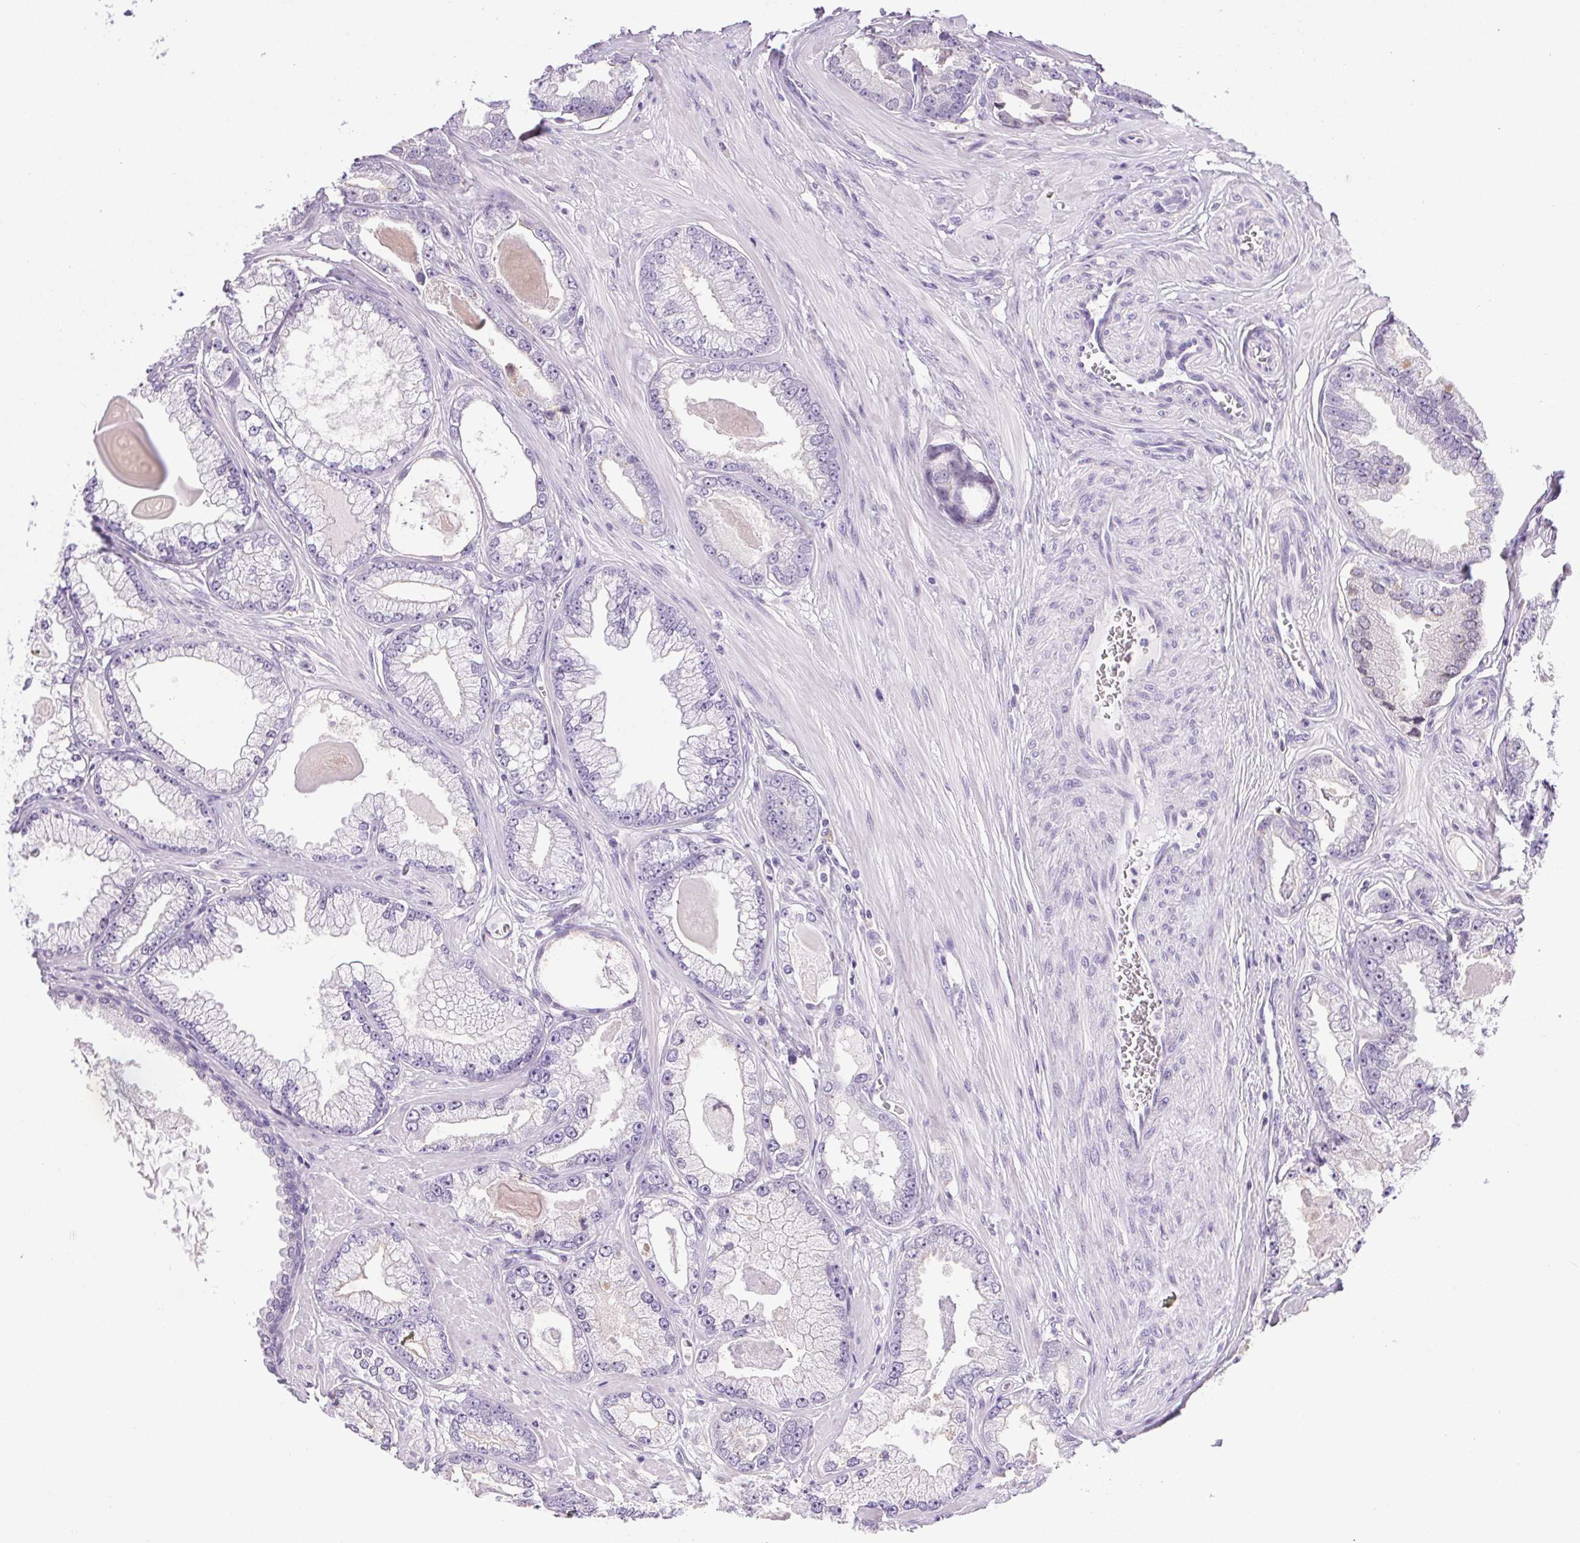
{"staining": {"intensity": "negative", "quantity": "none", "location": "none"}, "tissue": "prostate cancer", "cell_type": "Tumor cells", "image_type": "cancer", "snomed": [{"axis": "morphology", "description": "Adenocarcinoma, Low grade"}, {"axis": "topography", "description": "Prostate"}], "caption": "IHC image of neoplastic tissue: human low-grade adenocarcinoma (prostate) stained with DAB displays no significant protein positivity in tumor cells.", "gene": "PRL", "patient": {"sex": "male", "age": 64}}